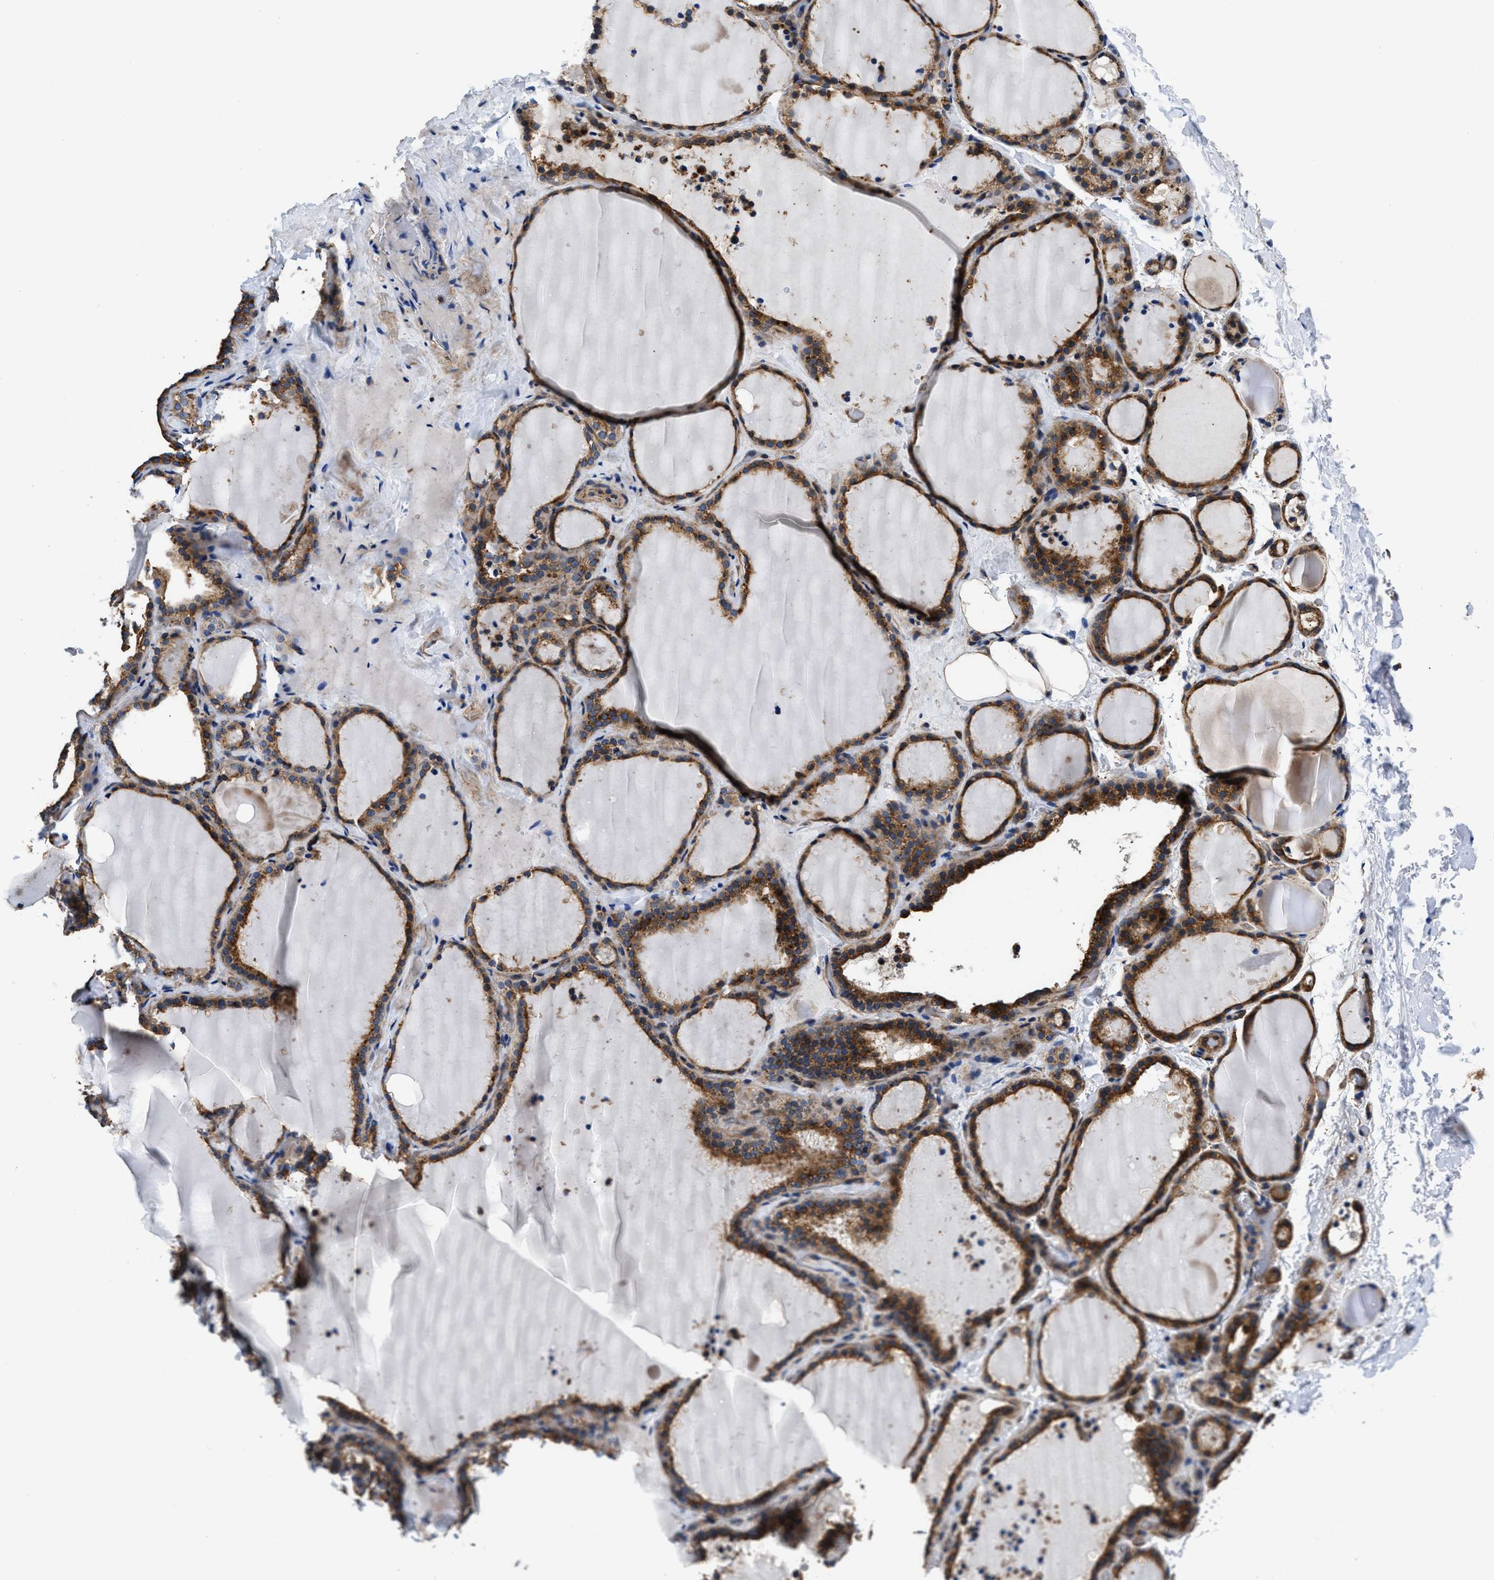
{"staining": {"intensity": "moderate", "quantity": ">75%", "location": "cytoplasmic/membranous"}, "tissue": "thyroid gland", "cell_type": "Glandular cells", "image_type": "normal", "snomed": [{"axis": "morphology", "description": "Normal tissue, NOS"}, {"axis": "topography", "description": "Thyroid gland"}], "caption": "DAB (3,3'-diaminobenzidine) immunohistochemical staining of unremarkable thyroid gland reveals moderate cytoplasmic/membranous protein staining in approximately >75% of glandular cells.", "gene": "PPP1R9B", "patient": {"sex": "female", "age": 22}}